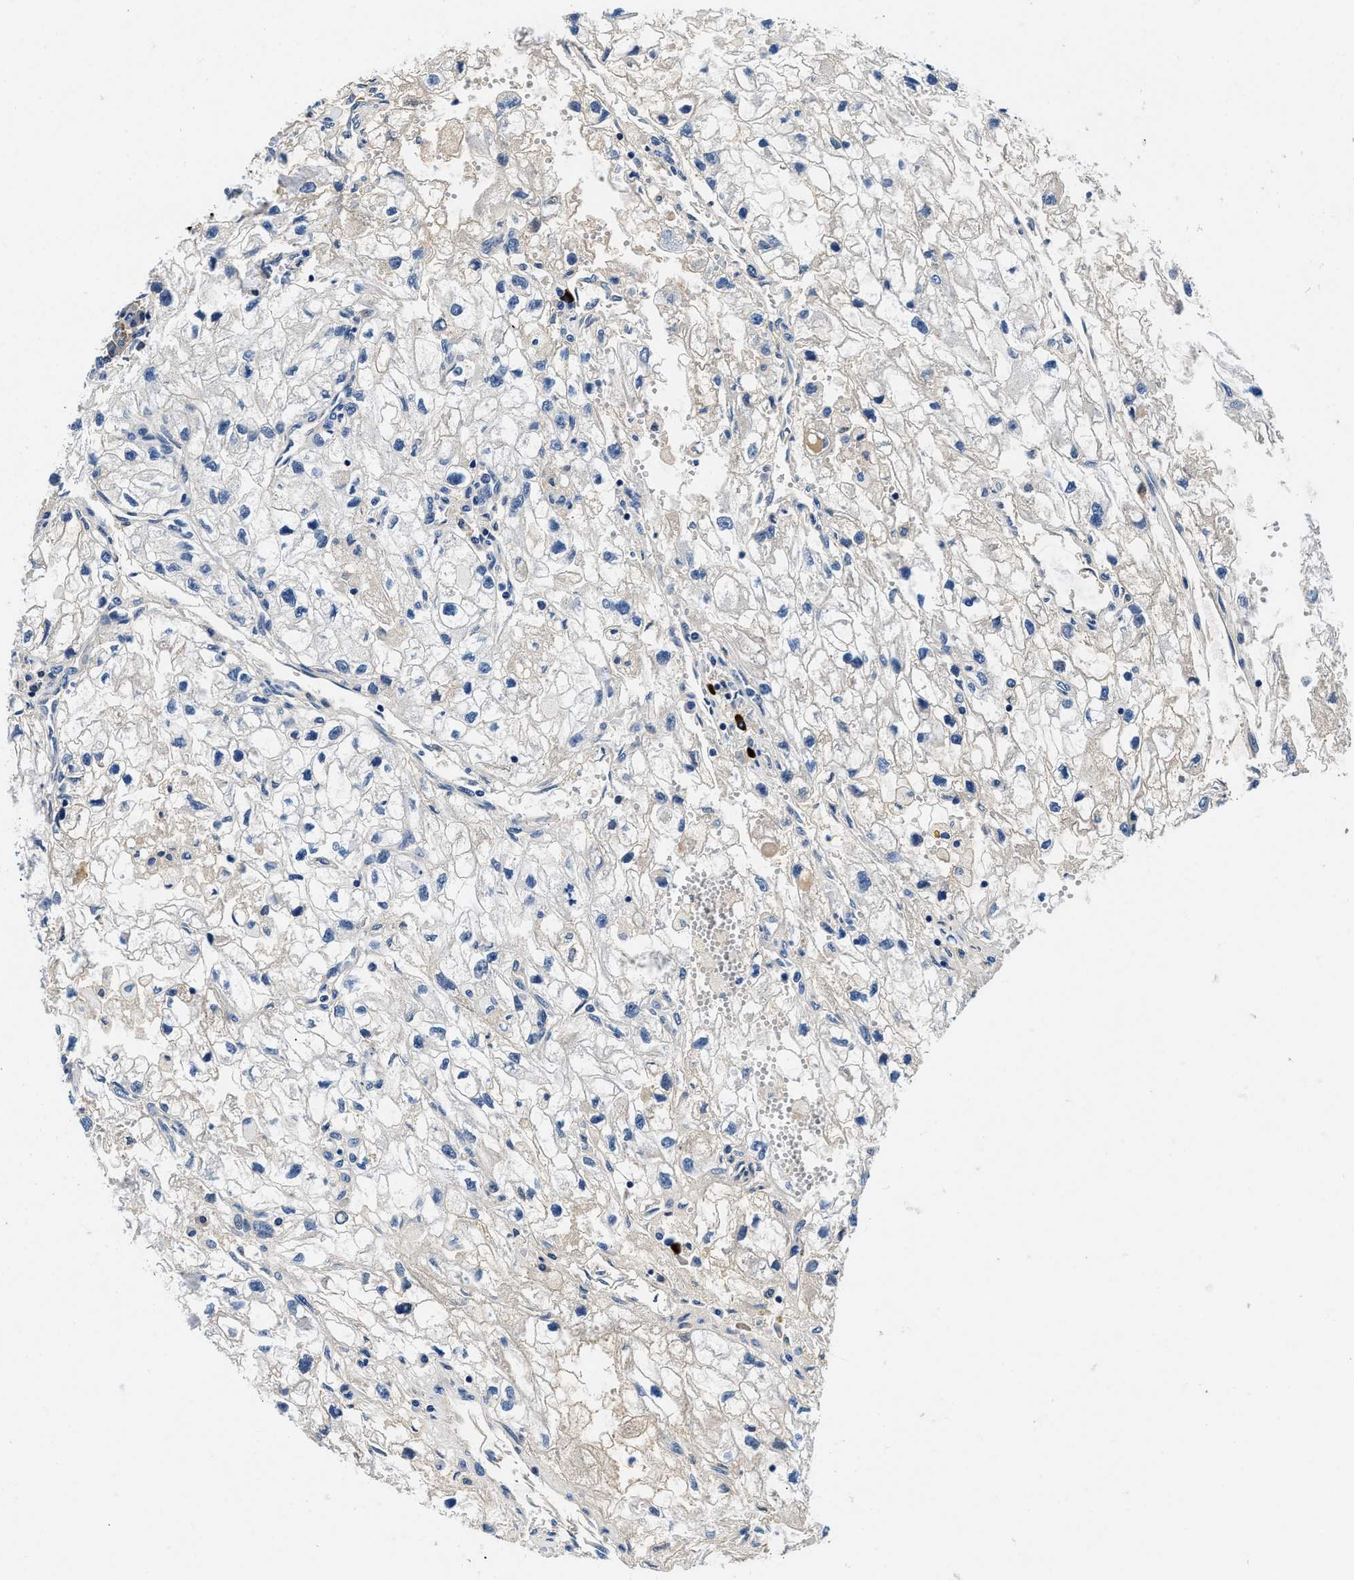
{"staining": {"intensity": "negative", "quantity": "none", "location": "none"}, "tissue": "renal cancer", "cell_type": "Tumor cells", "image_type": "cancer", "snomed": [{"axis": "morphology", "description": "Adenocarcinoma, NOS"}, {"axis": "topography", "description": "Kidney"}], "caption": "Tumor cells are negative for protein expression in human renal cancer (adenocarcinoma).", "gene": "ZFAND3", "patient": {"sex": "female", "age": 70}}